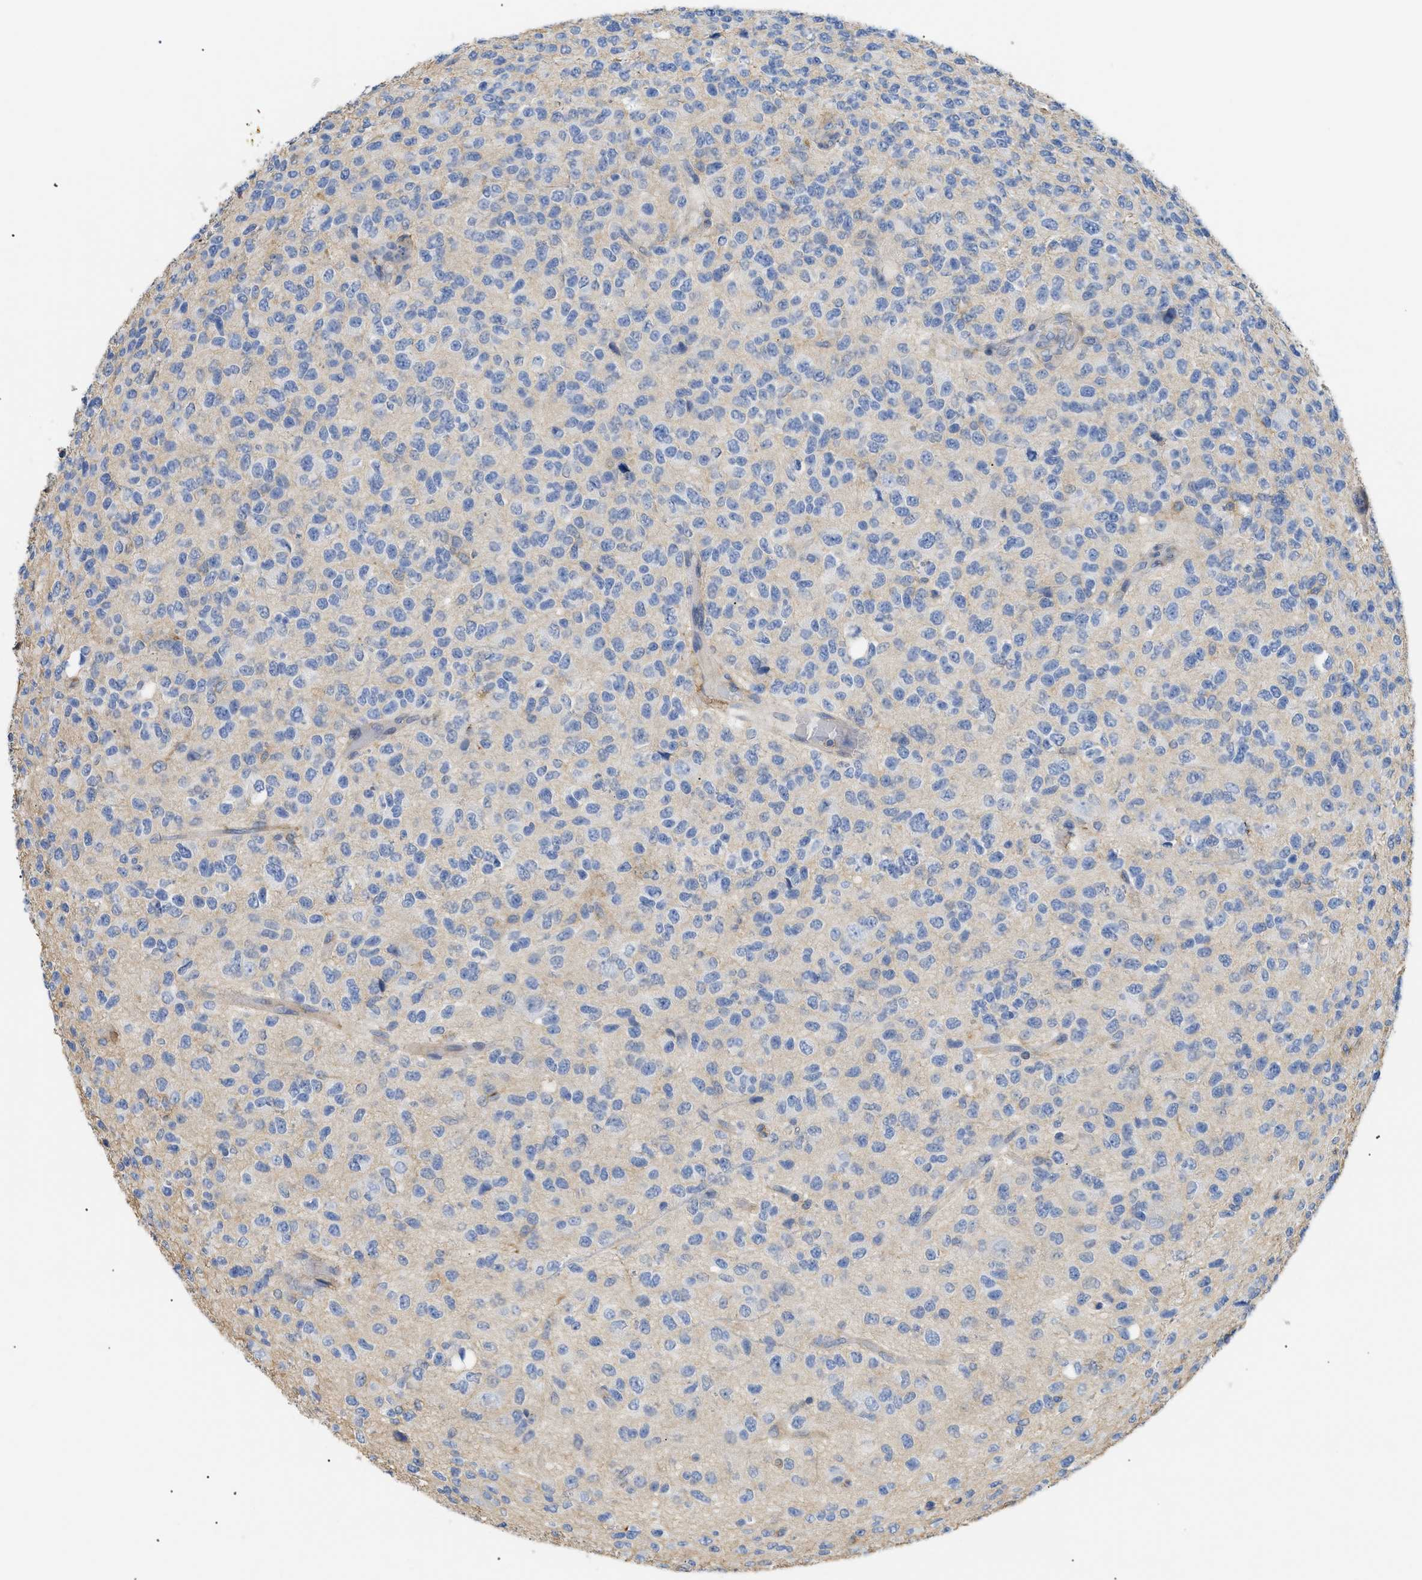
{"staining": {"intensity": "negative", "quantity": "none", "location": "none"}, "tissue": "glioma", "cell_type": "Tumor cells", "image_type": "cancer", "snomed": [{"axis": "morphology", "description": "Glioma, malignant, High grade"}, {"axis": "topography", "description": "pancreas cauda"}], "caption": "Human glioma stained for a protein using immunohistochemistry displays no expression in tumor cells.", "gene": "ANXA4", "patient": {"sex": "male", "age": 60}}